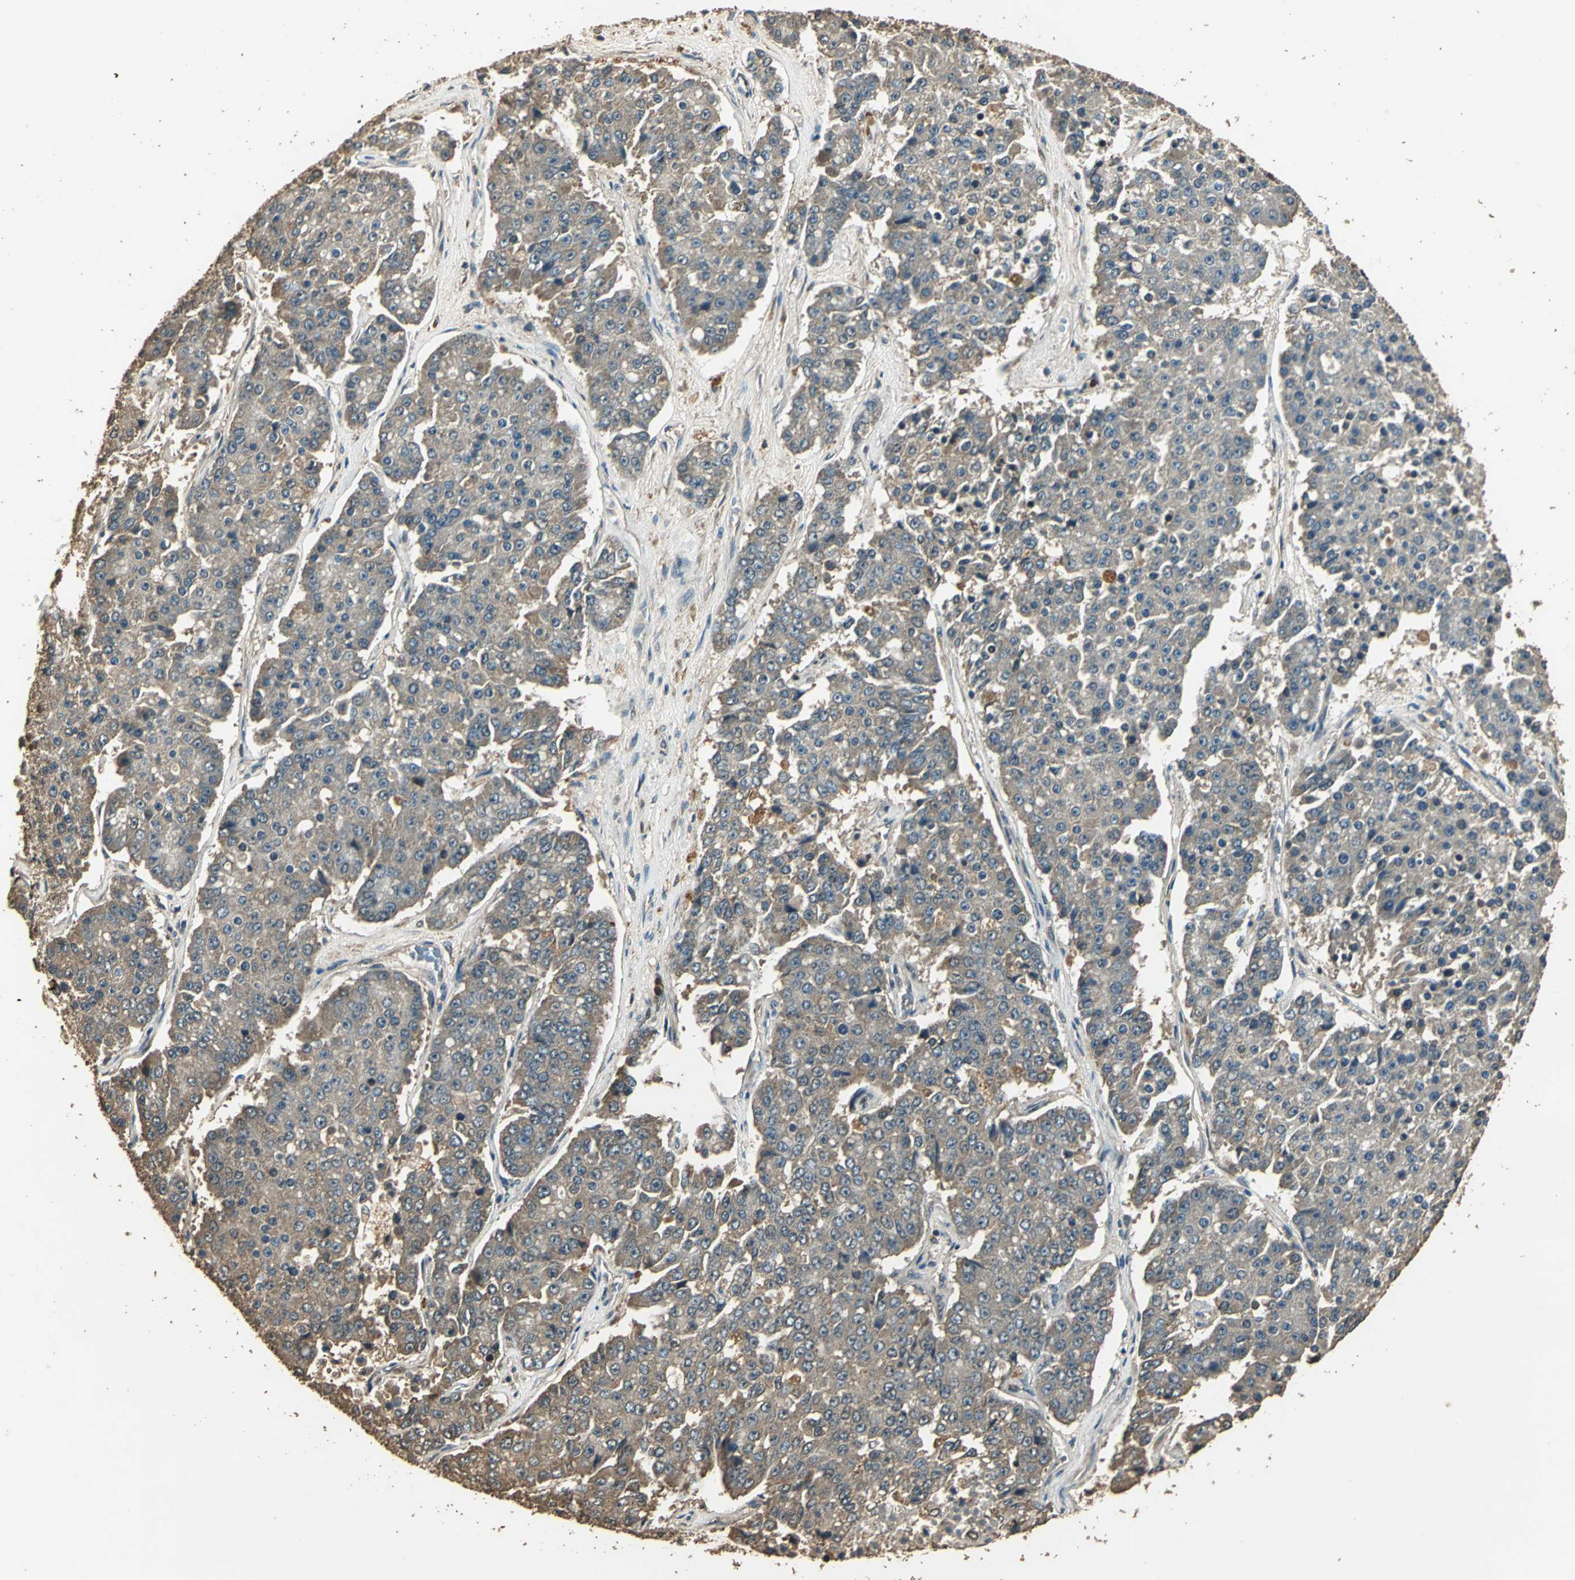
{"staining": {"intensity": "moderate", "quantity": ">75%", "location": "cytoplasmic/membranous"}, "tissue": "pancreatic cancer", "cell_type": "Tumor cells", "image_type": "cancer", "snomed": [{"axis": "morphology", "description": "Adenocarcinoma, NOS"}, {"axis": "topography", "description": "Pancreas"}], "caption": "Pancreatic cancer was stained to show a protein in brown. There is medium levels of moderate cytoplasmic/membranous staining in approximately >75% of tumor cells.", "gene": "TMPRSS4", "patient": {"sex": "male", "age": 50}}